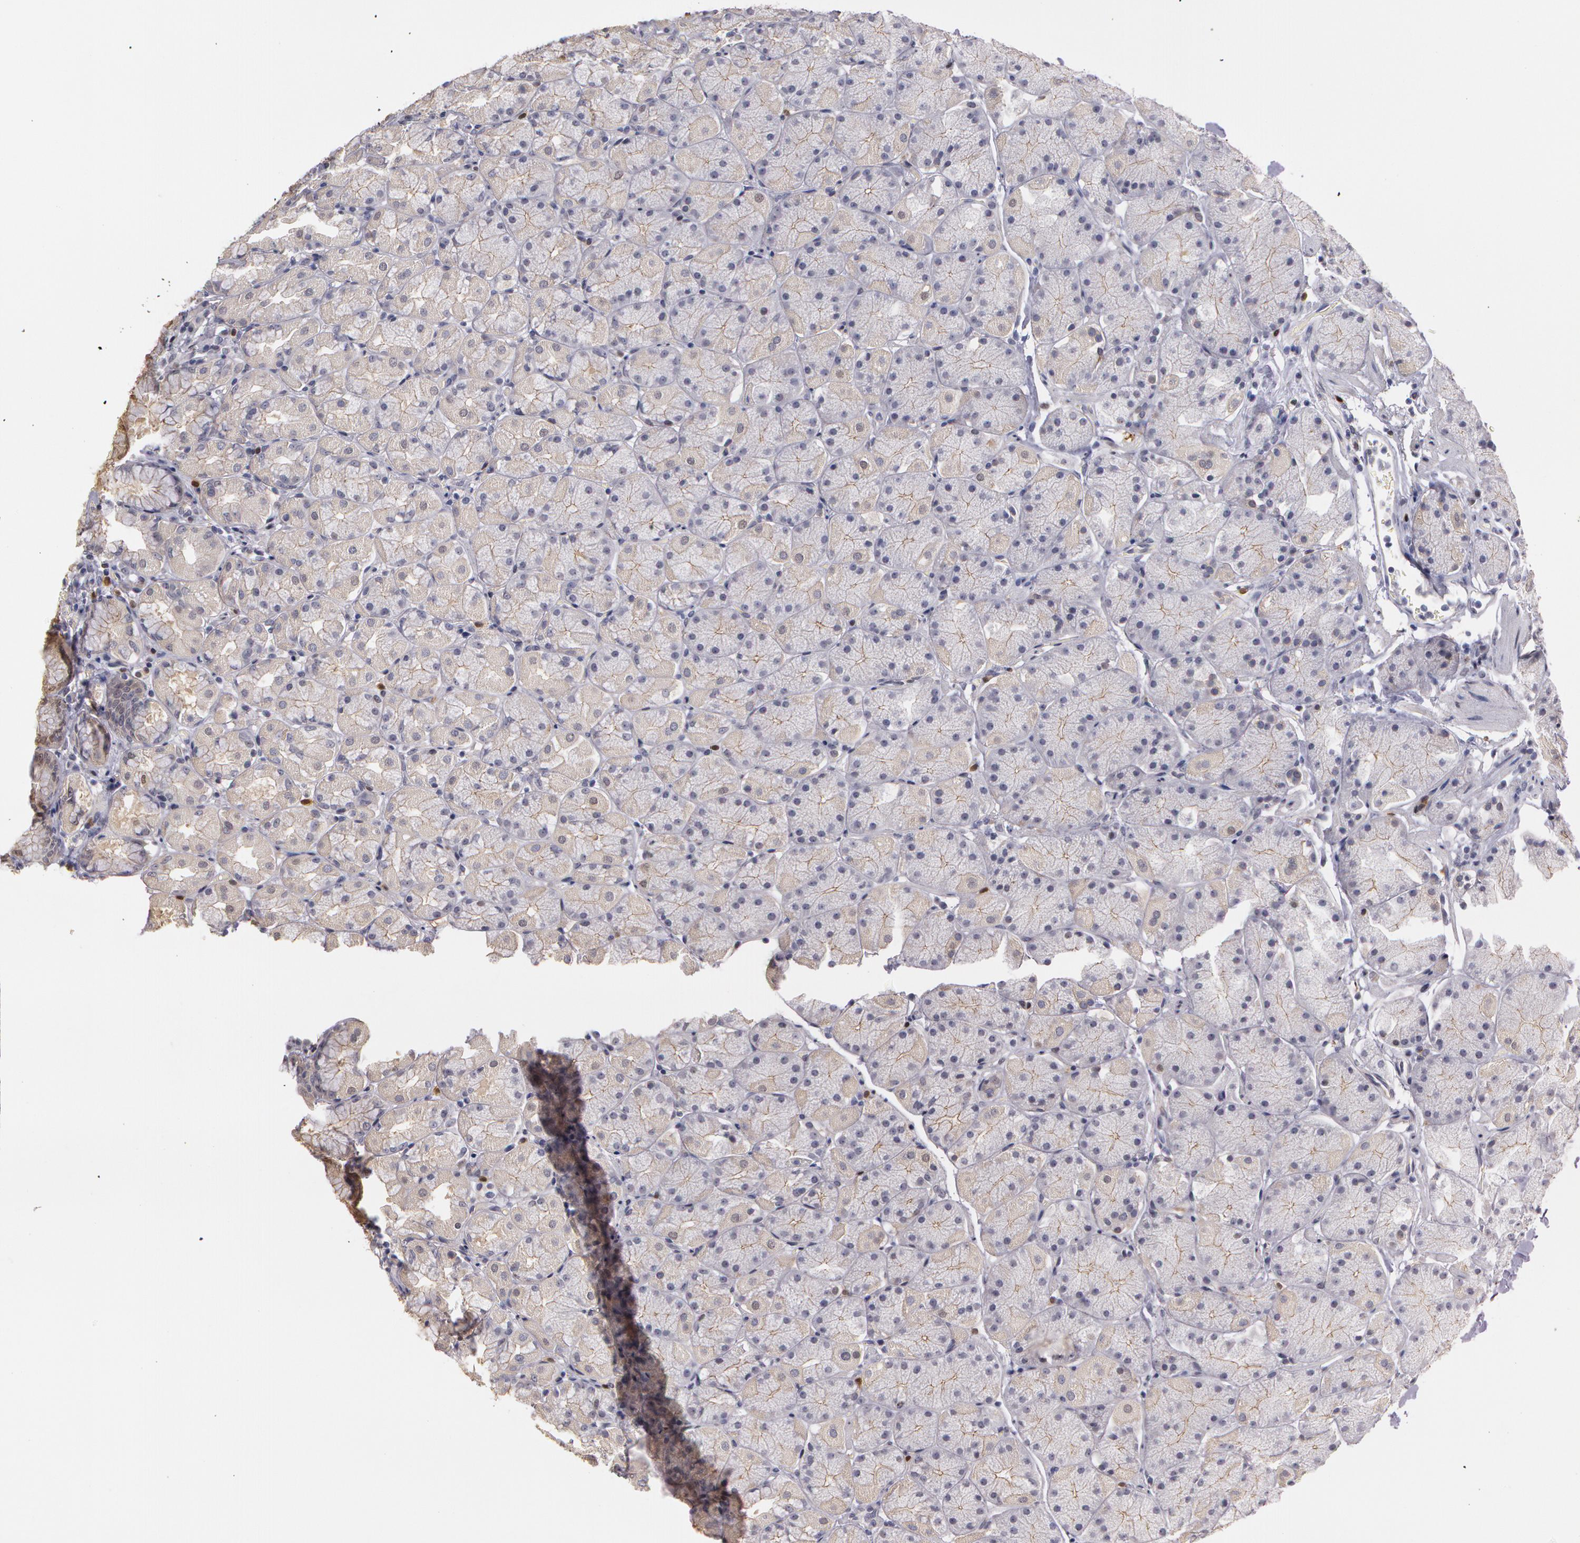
{"staining": {"intensity": "moderate", "quantity": "<25%", "location": "cytoplasmic/membranous,nuclear"}, "tissue": "stomach", "cell_type": "Glandular cells", "image_type": "normal", "snomed": [{"axis": "morphology", "description": "Normal tissue, NOS"}, {"axis": "topography", "description": "Stomach, upper"}, {"axis": "topography", "description": "Stomach"}], "caption": "DAB (3,3'-diaminobenzidine) immunohistochemical staining of unremarkable human stomach displays moderate cytoplasmic/membranous,nuclear protein expression in approximately <25% of glandular cells.", "gene": "PRICKLE1", "patient": {"sex": "male", "age": 76}}